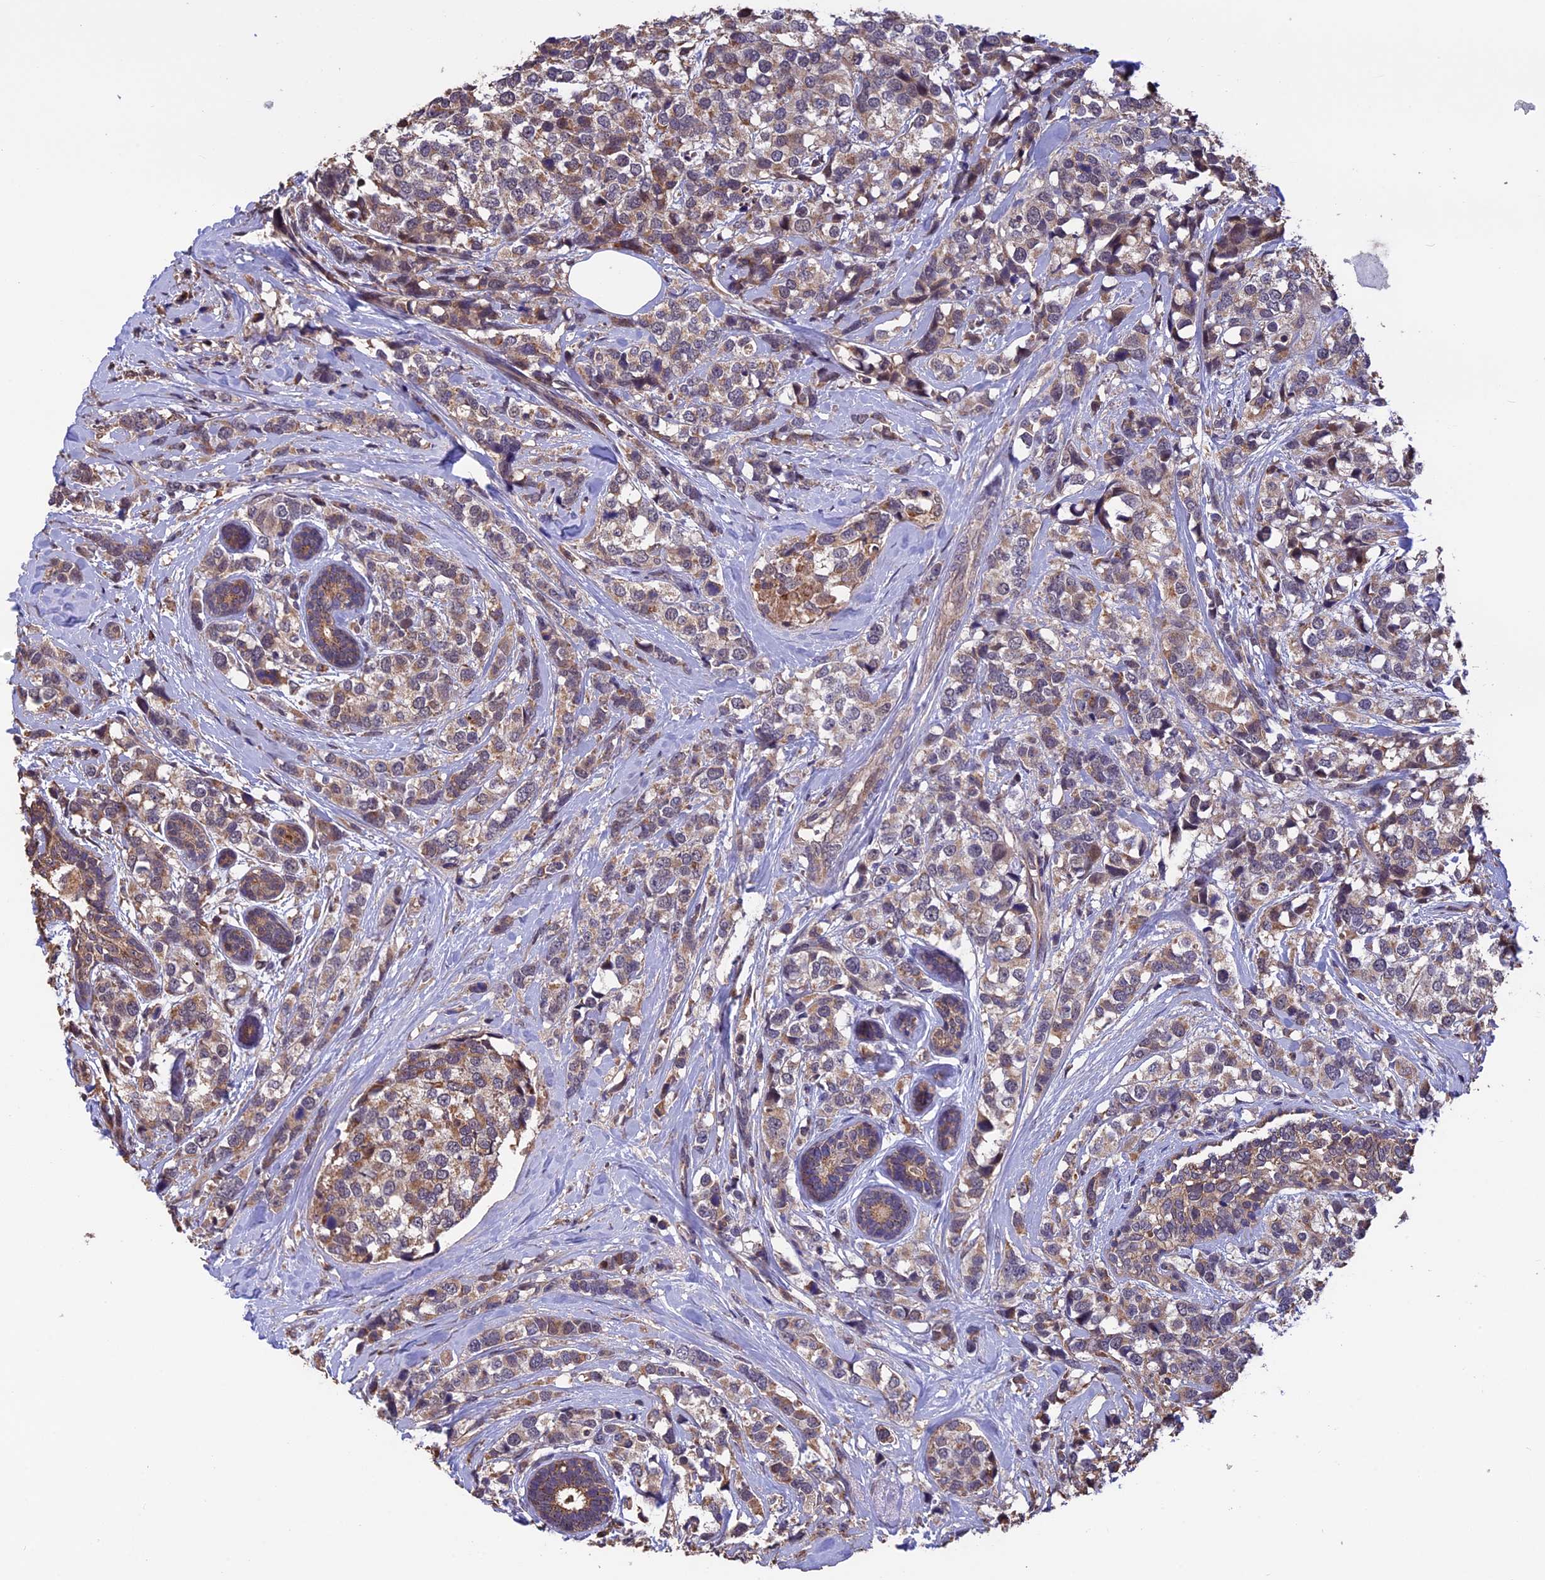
{"staining": {"intensity": "weak", "quantity": ">75%", "location": "cytoplasmic/membranous"}, "tissue": "breast cancer", "cell_type": "Tumor cells", "image_type": "cancer", "snomed": [{"axis": "morphology", "description": "Lobular carcinoma"}, {"axis": "topography", "description": "Breast"}], "caption": "Breast cancer (lobular carcinoma) stained for a protein shows weak cytoplasmic/membranous positivity in tumor cells.", "gene": "PKD2L2", "patient": {"sex": "female", "age": 59}}